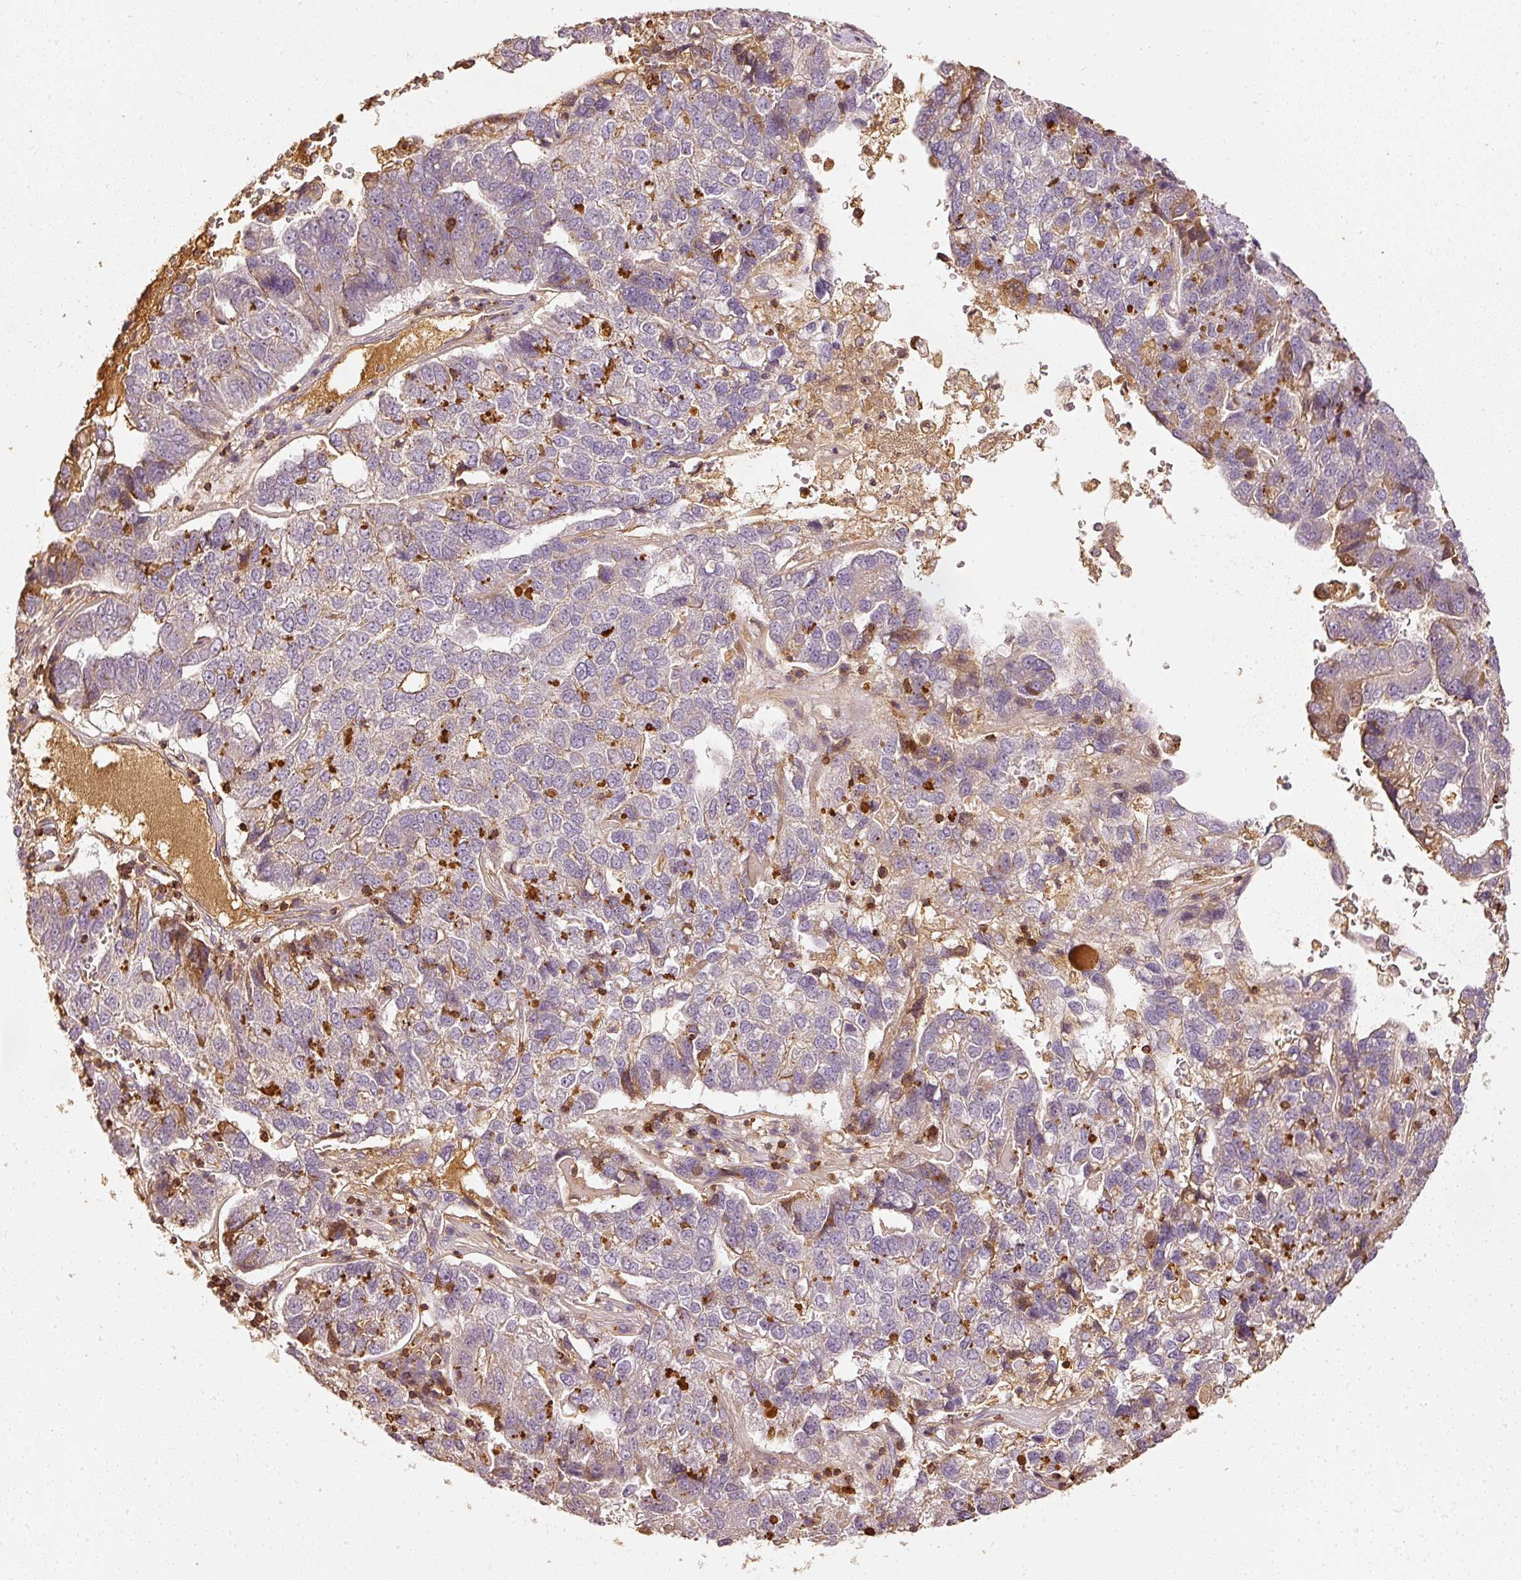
{"staining": {"intensity": "weak", "quantity": "<25%", "location": "cytoplasmic/membranous"}, "tissue": "pancreatic cancer", "cell_type": "Tumor cells", "image_type": "cancer", "snomed": [{"axis": "morphology", "description": "Adenocarcinoma, NOS"}, {"axis": "topography", "description": "Pancreas"}], "caption": "This is an immunohistochemistry (IHC) photomicrograph of pancreatic cancer (adenocarcinoma). There is no positivity in tumor cells.", "gene": "EVL", "patient": {"sex": "female", "age": 61}}